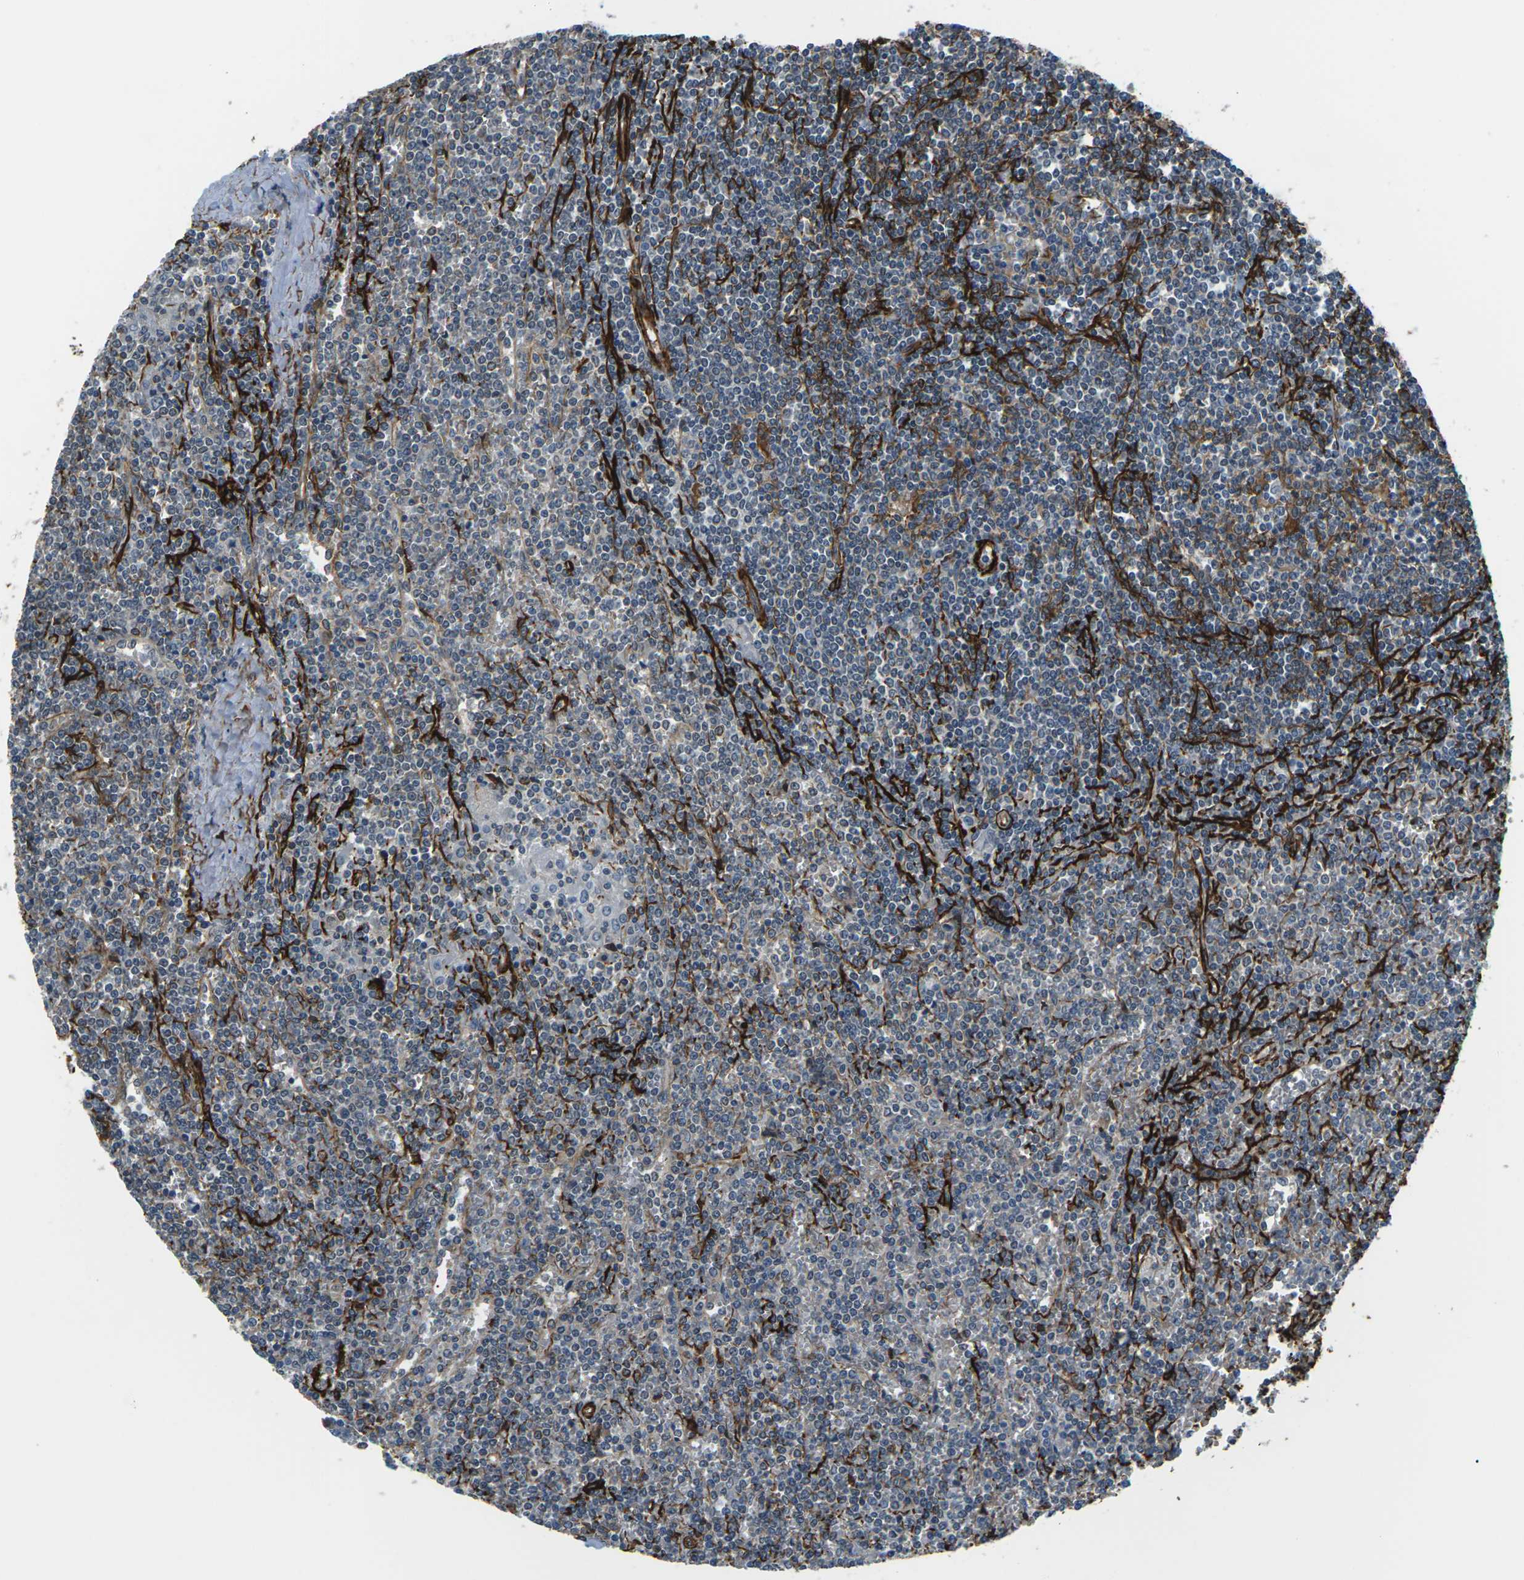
{"staining": {"intensity": "negative", "quantity": "none", "location": "none"}, "tissue": "lymphoma", "cell_type": "Tumor cells", "image_type": "cancer", "snomed": [{"axis": "morphology", "description": "Malignant lymphoma, non-Hodgkin's type, Low grade"}, {"axis": "topography", "description": "Spleen"}], "caption": "A histopathology image of human lymphoma is negative for staining in tumor cells. Brightfield microscopy of immunohistochemistry stained with DAB (3,3'-diaminobenzidine) (brown) and hematoxylin (blue), captured at high magnification.", "gene": "GRAMD1C", "patient": {"sex": "female", "age": 19}}